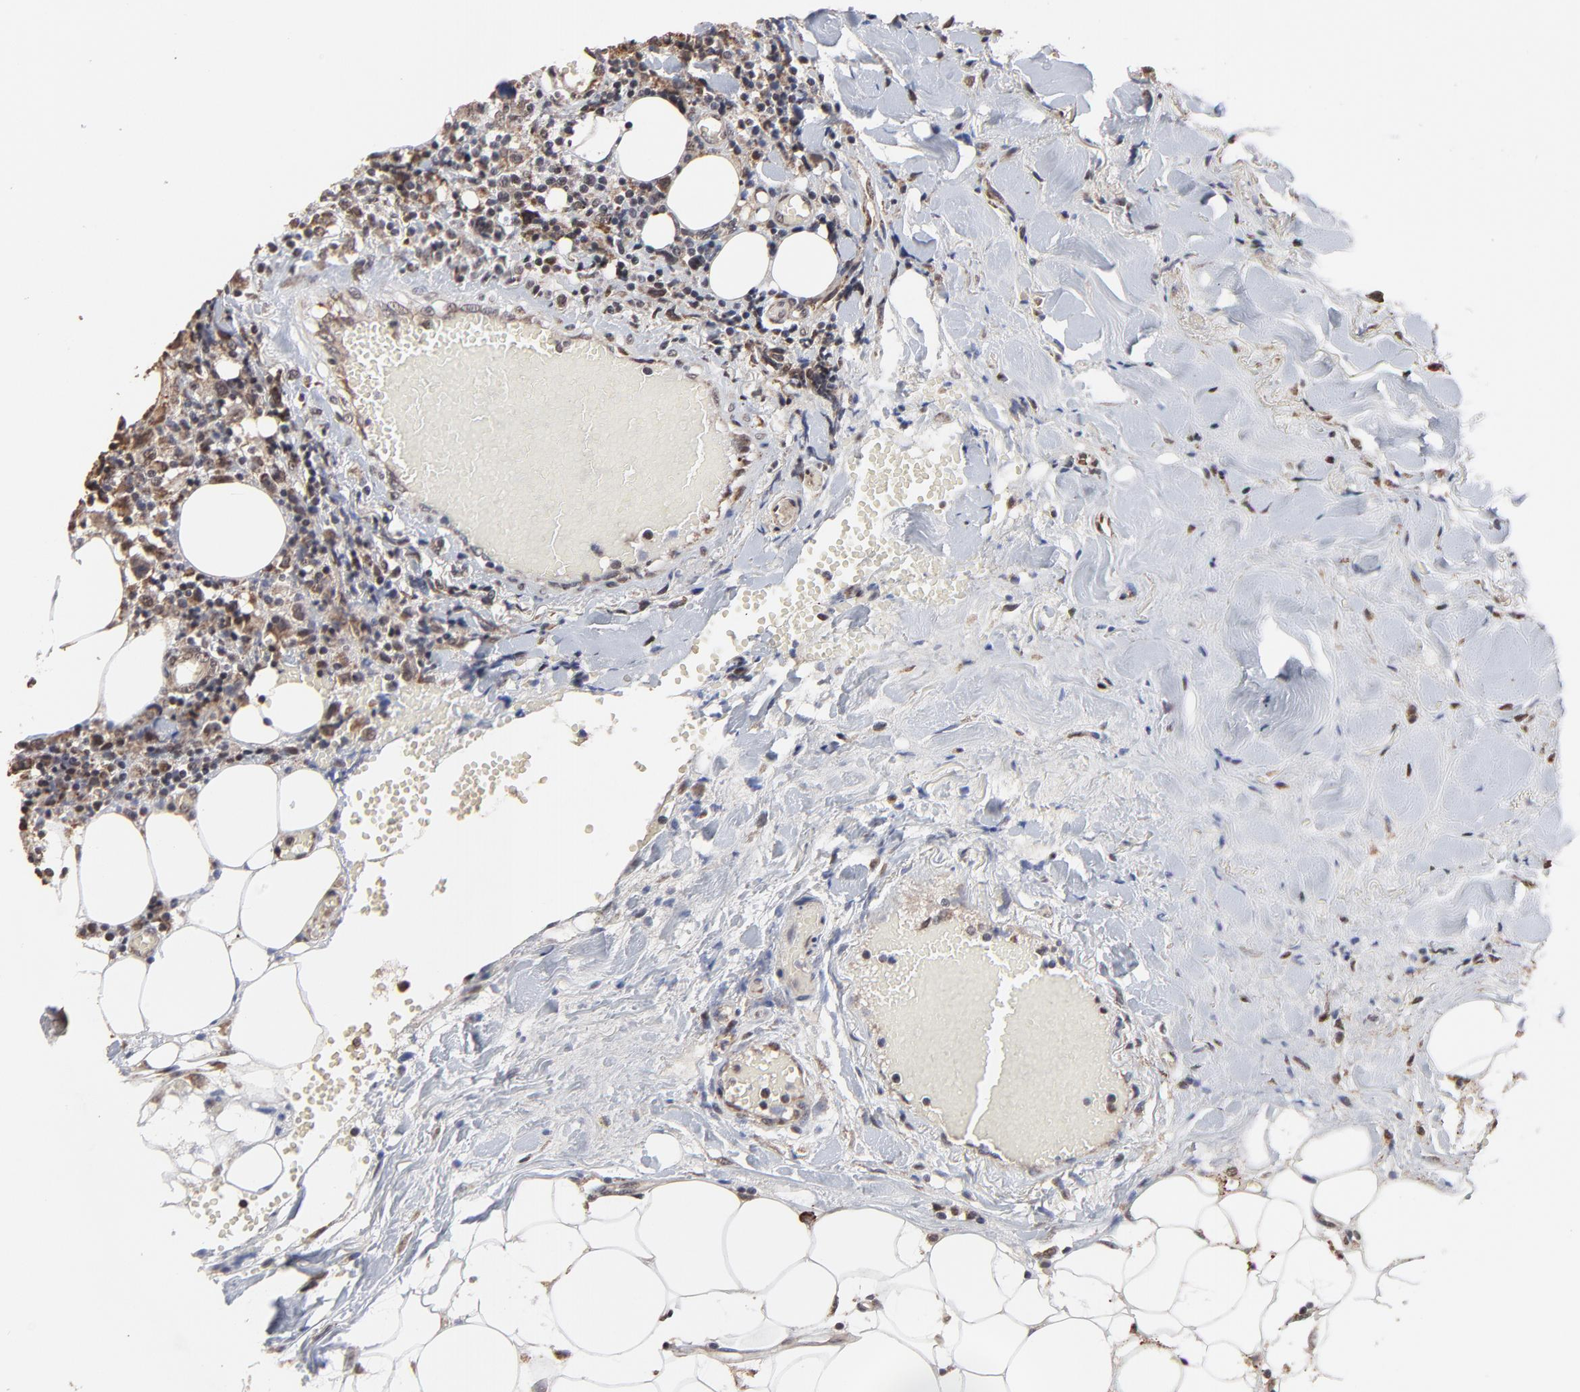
{"staining": {"intensity": "moderate", "quantity": ">75%", "location": "cytoplasmic/membranous"}, "tissue": "thyroid cancer", "cell_type": "Tumor cells", "image_type": "cancer", "snomed": [{"axis": "morphology", "description": "Carcinoma, NOS"}, {"axis": "topography", "description": "Thyroid gland"}], "caption": "Immunohistochemistry (IHC) (DAB) staining of thyroid cancer displays moderate cytoplasmic/membranous protein positivity in approximately >75% of tumor cells.", "gene": "CHM", "patient": {"sex": "female", "age": 77}}